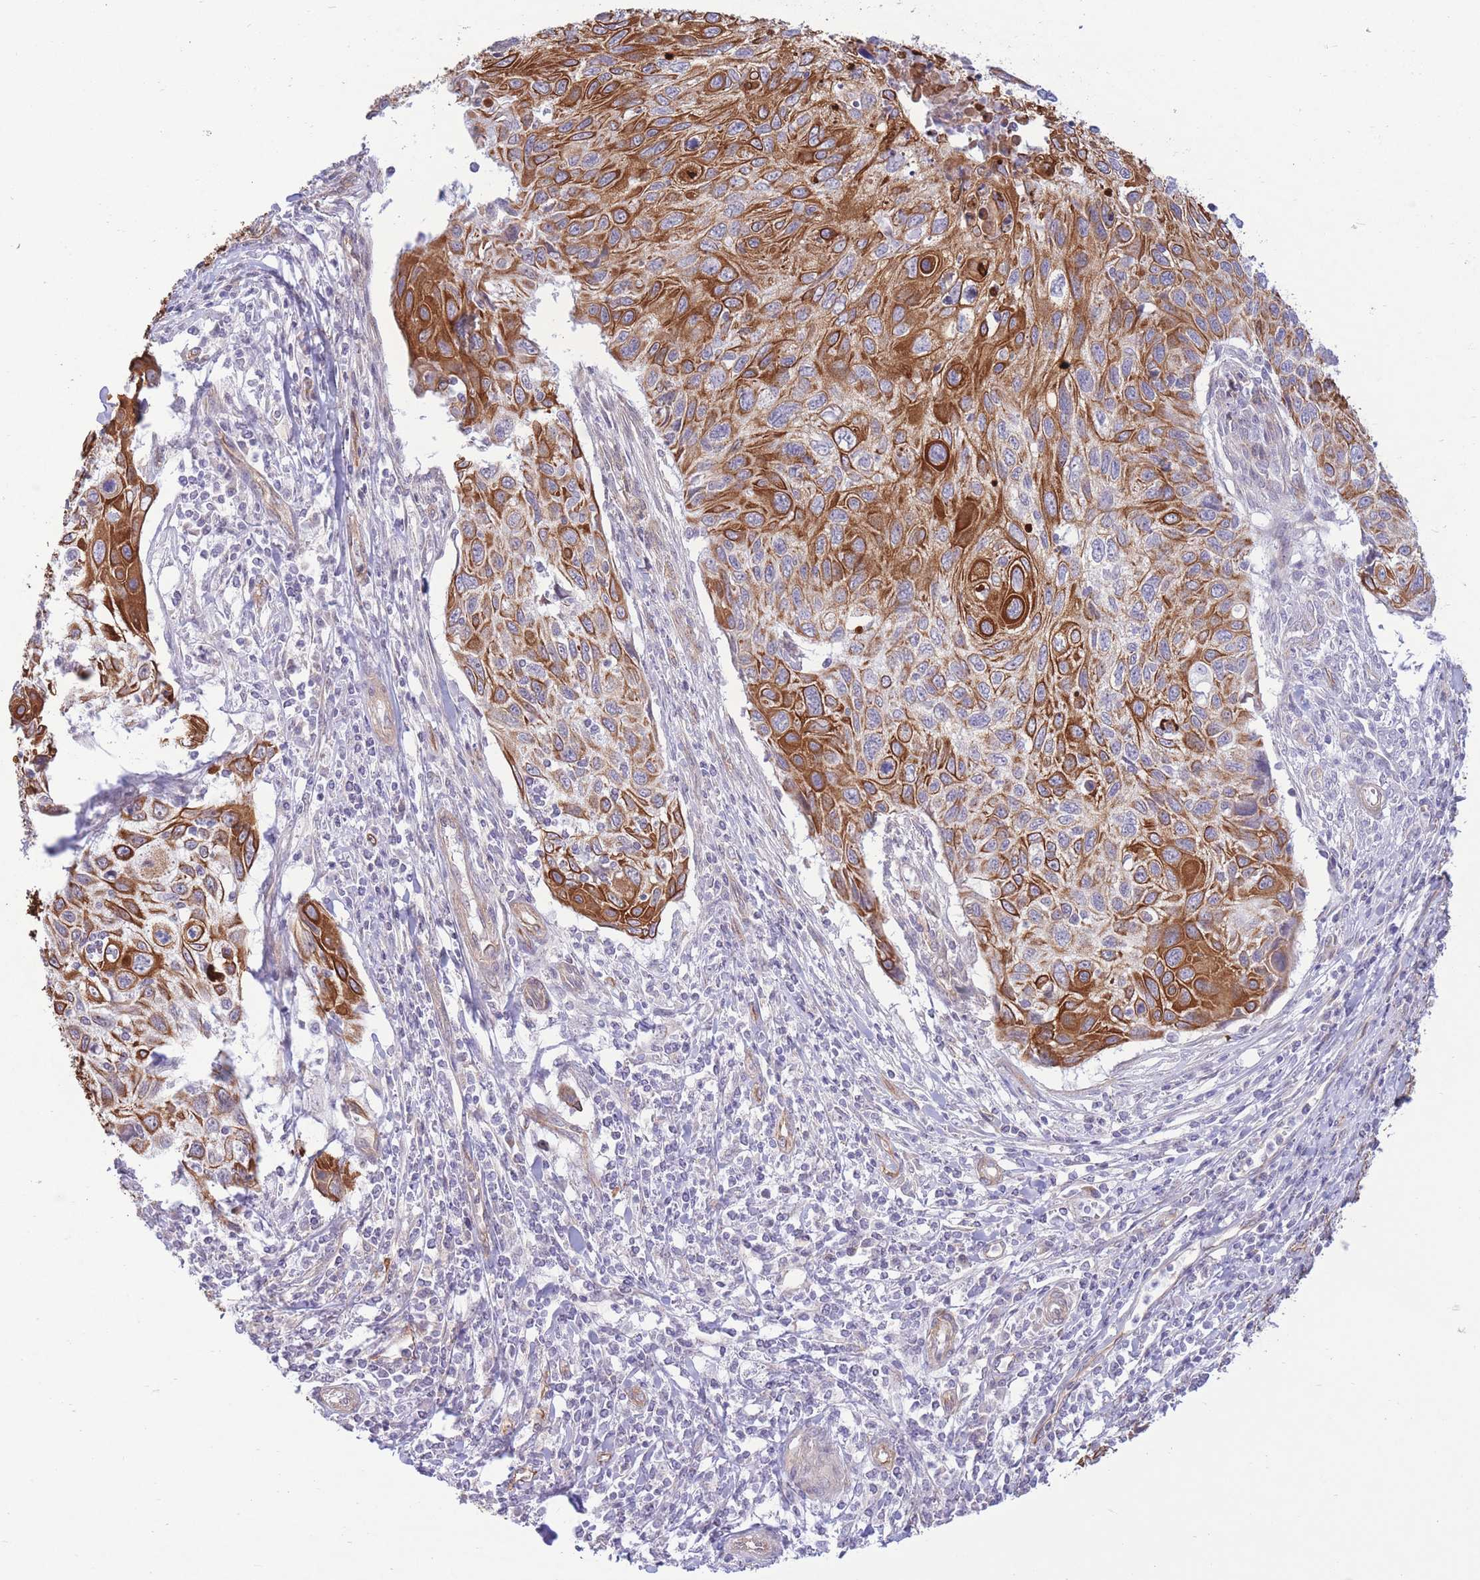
{"staining": {"intensity": "strong", "quantity": ">75%", "location": "cytoplasmic/membranous"}, "tissue": "cervical cancer", "cell_type": "Tumor cells", "image_type": "cancer", "snomed": [{"axis": "morphology", "description": "Squamous cell carcinoma, NOS"}, {"axis": "topography", "description": "Cervix"}], "caption": "Protein staining of squamous cell carcinoma (cervical) tissue exhibits strong cytoplasmic/membranous staining in about >75% of tumor cells.", "gene": "MRPS31", "patient": {"sex": "female", "age": 70}}